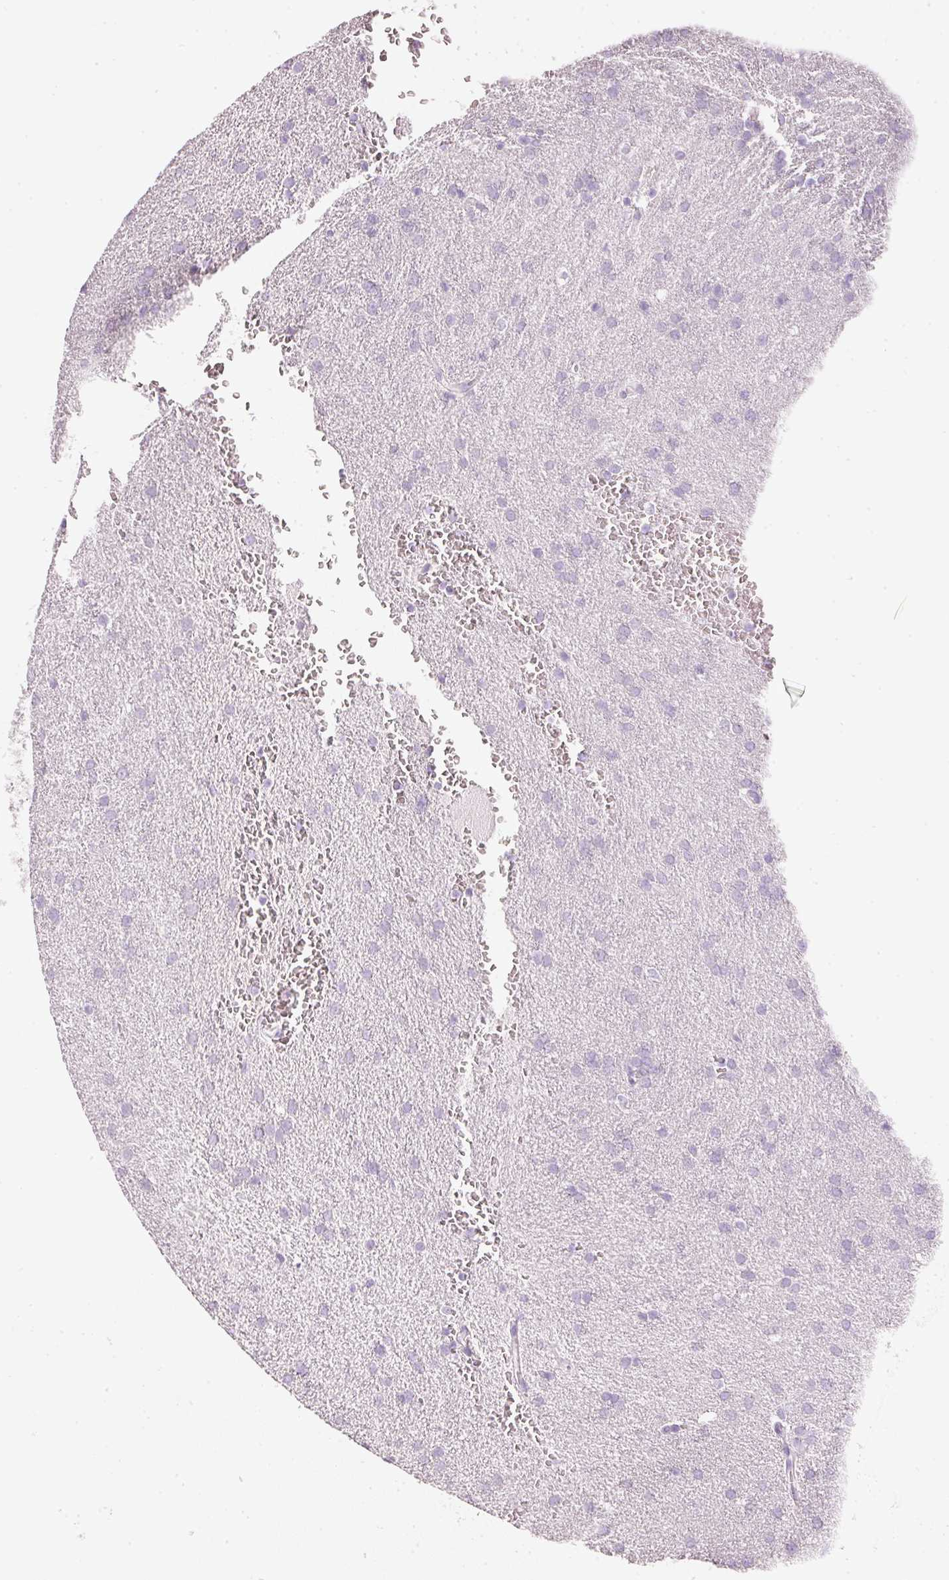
{"staining": {"intensity": "negative", "quantity": "none", "location": "none"}, "tissue": "glioma", "cell_type": "Tumor cells", "image_type": "cancer", "snomed": [{"axis": "morphology", "description": "Glioma, malignant, Low grade"}, {"axis": "topography", "description": "Brain"}], "caption": "High magnification brightfield microscopy of glioma stained with DAB (3,3'-diaminobenzidine) (brown) and counterstained with hematoxylin (blue): tumor cells show no significant positivity.", "gene": "PDXDC1", "patient": {"sex": "female", "age": 33}}